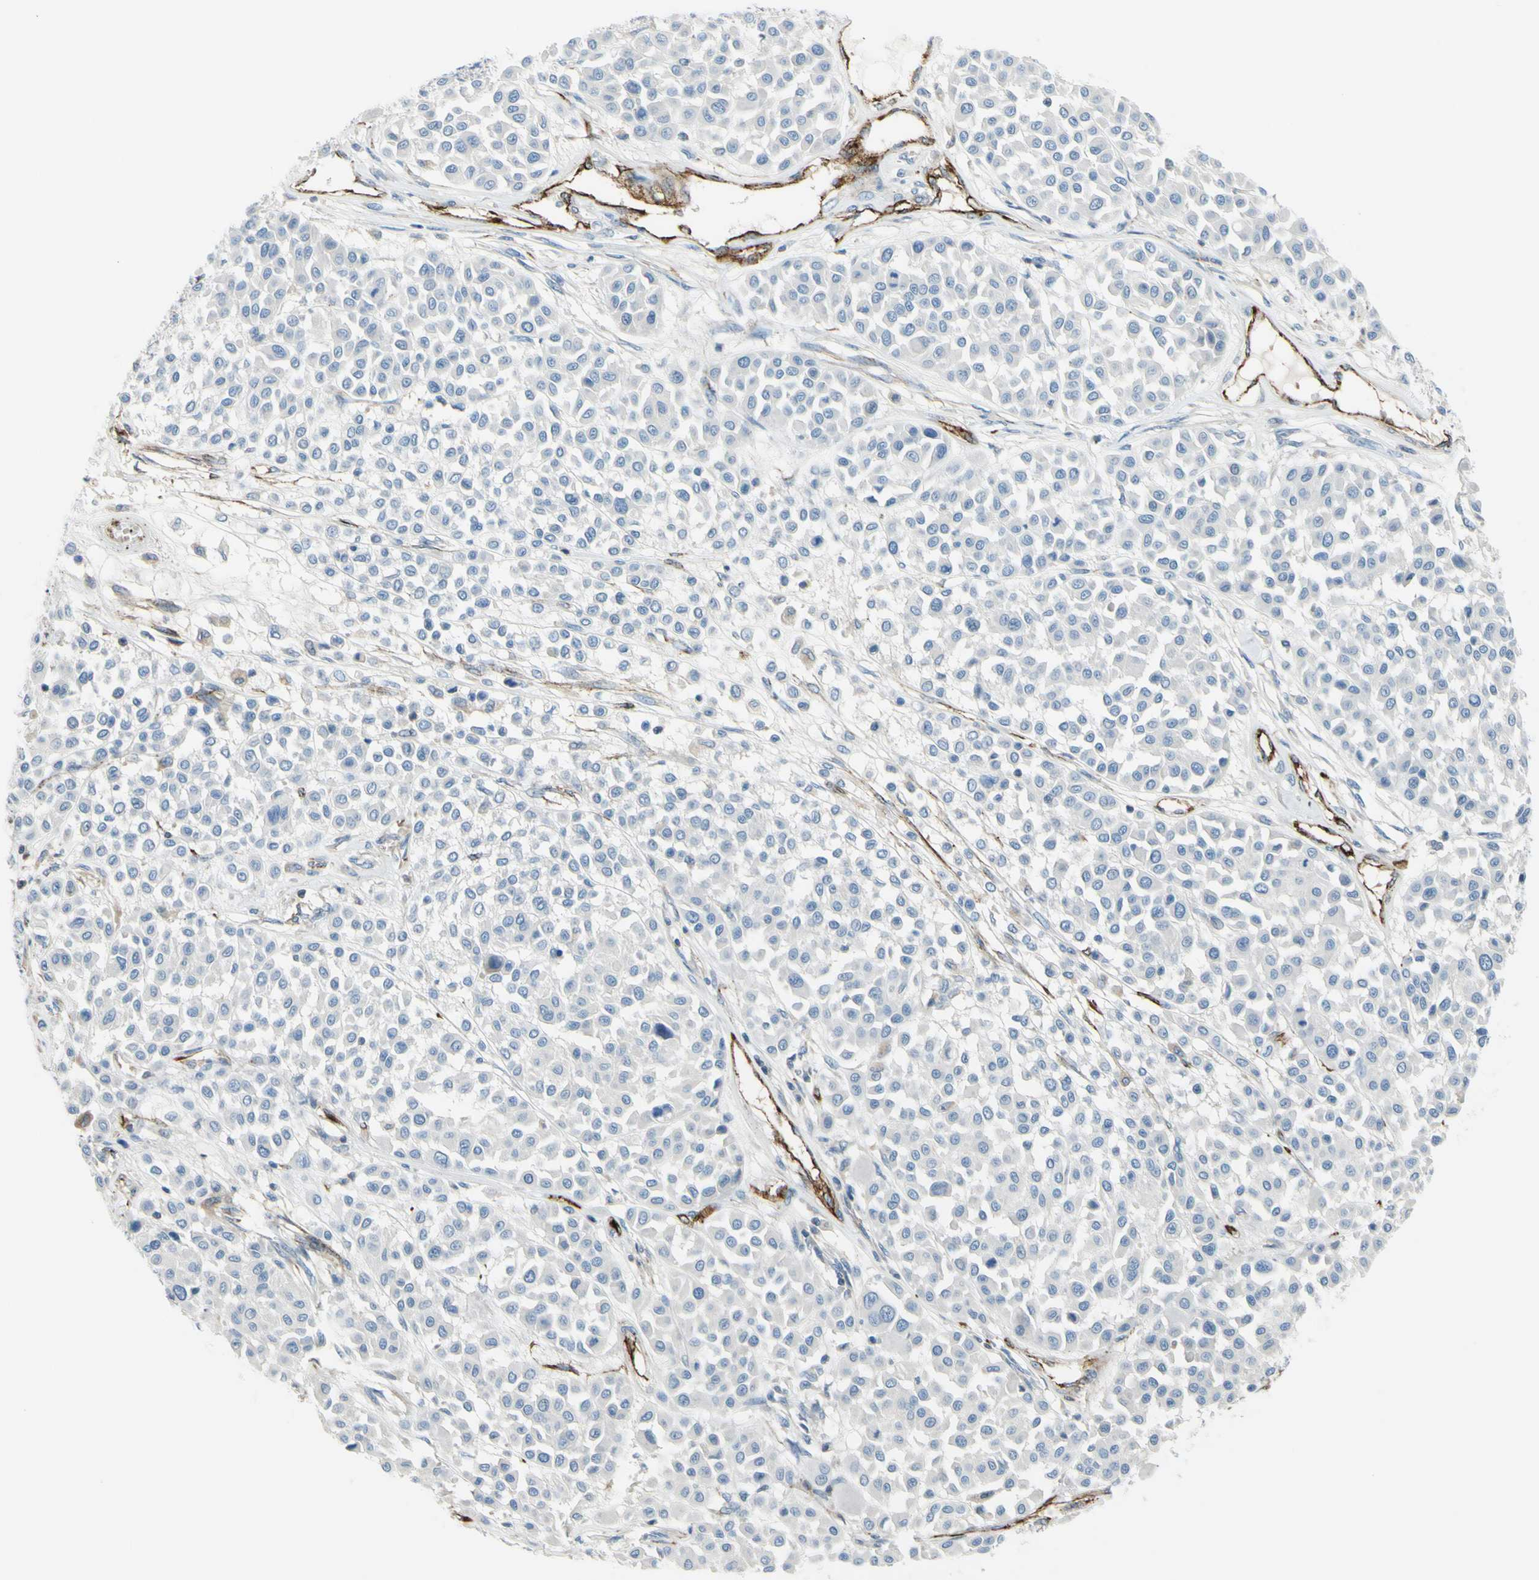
{"staining": {"intensity": "negative", "quantity": "none", "location": "none"}, "tissue": "melanoma", "cell_type": "Tumor cells", "image_type": "cancer", "snomed": [{"axis": "morphology", "description": "Malignant melanoma, Metastatic site"}, {"axis": "topography", "description": "Soft tissue"}], "caption": "The immunohistochemistry (IHC) photomicrograph has no significant expression in tumor cells of malignant melanoma (metastatic site) tissue.", "gene": "PRRG2", "patient": {"sex": "male", "age": 41}}